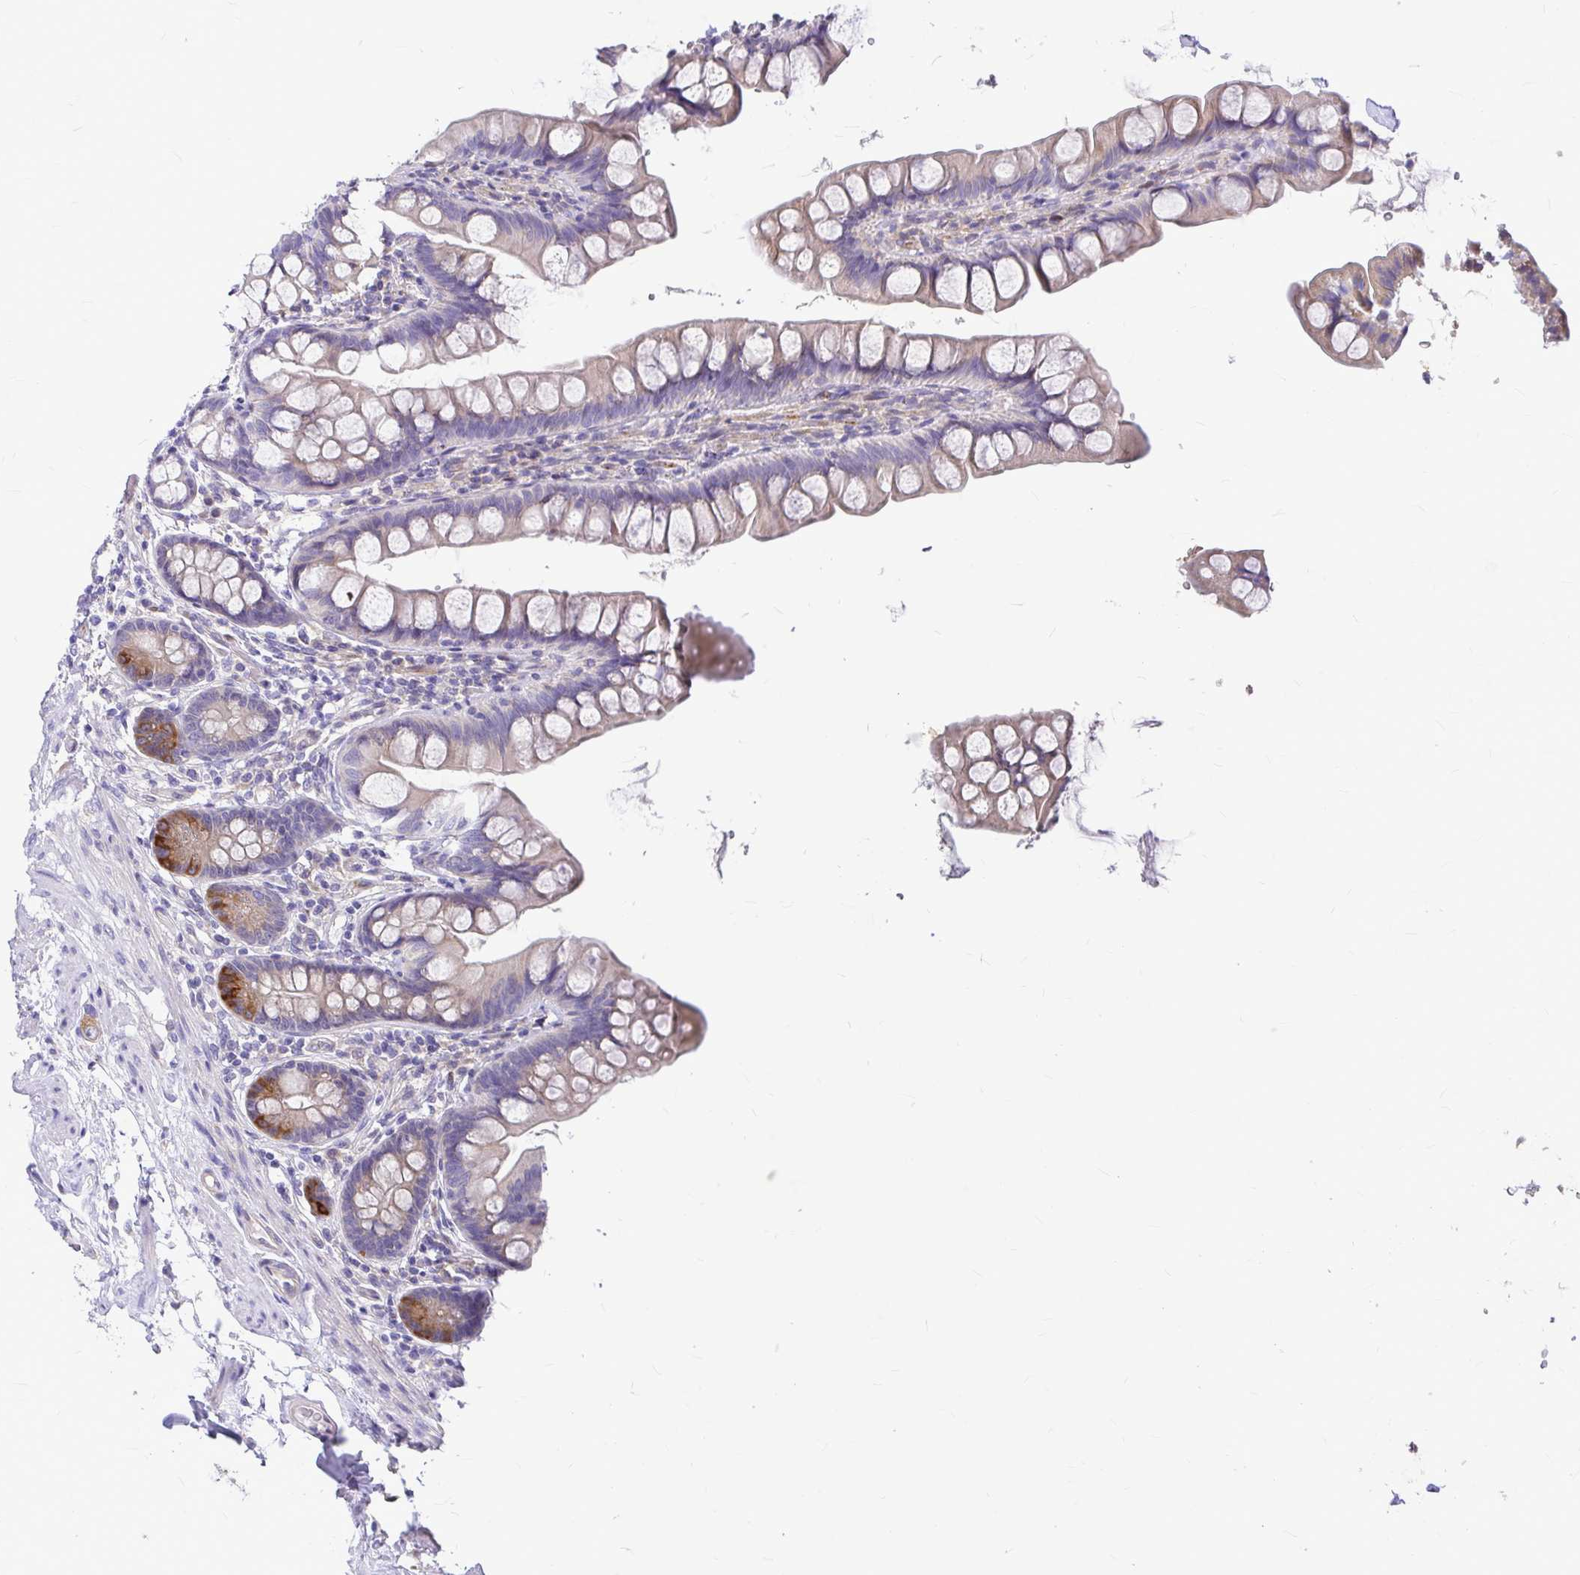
{"staining": {"intensity": "moderate", "quantity": ">75%", "location": "cytoplasmic/membranous"}, "tissue": "small intestine", "cell_type": "Glandular cells", "image_type": "normal", "snomed": [{"axis": "morphology", "description": "Normal tissue, NOS"}, {"axis": "topography", "description": "Small intestine"}], "caption": "Small intestine was stained to show a protein in brown. There is medium levels of moderate cytoplasmic/membranous staining in about >75% of glandular cells.", "gene": "GABBR2", "patient": {"sex": "male", "age": 70}}